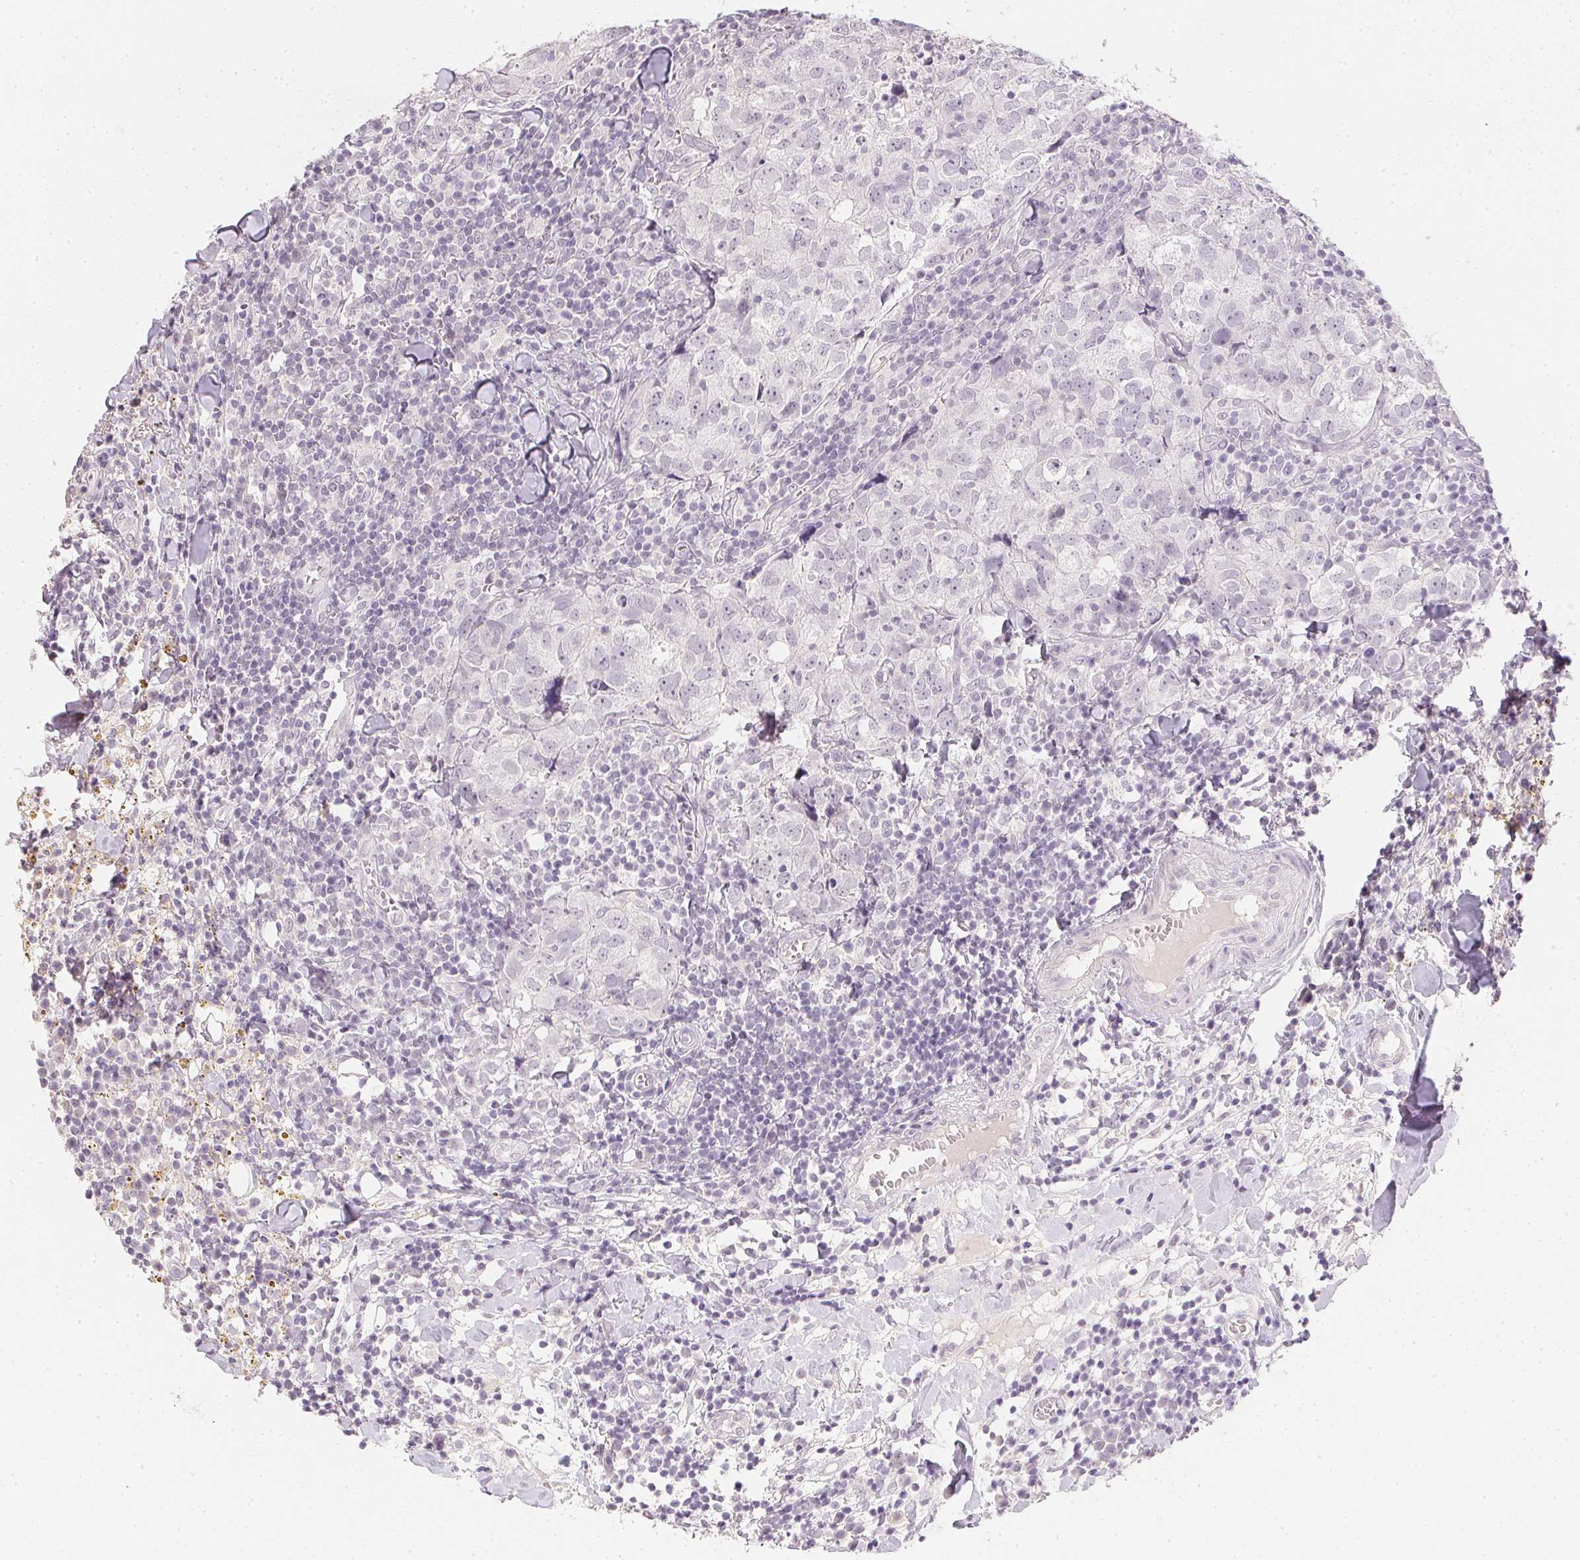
{"staining": {"intensity": "negative", "quantity": "none", "location": "none"}, "tissue": "breast cancer", "cell_type": "Tumor cells", "image_type": "cancer", "snomed": [{"axis": "morphology", "description": "Duct carcinoma"}, {"axis": "topography", "description": "Breast"}], "caption": "Human breast infiltrating ductal carcinoma stained for a protein using immunohistochemistry displays no expression in tumor cells.", "gene": "PPY", "patient": {"sex": "female", "age": 30}}